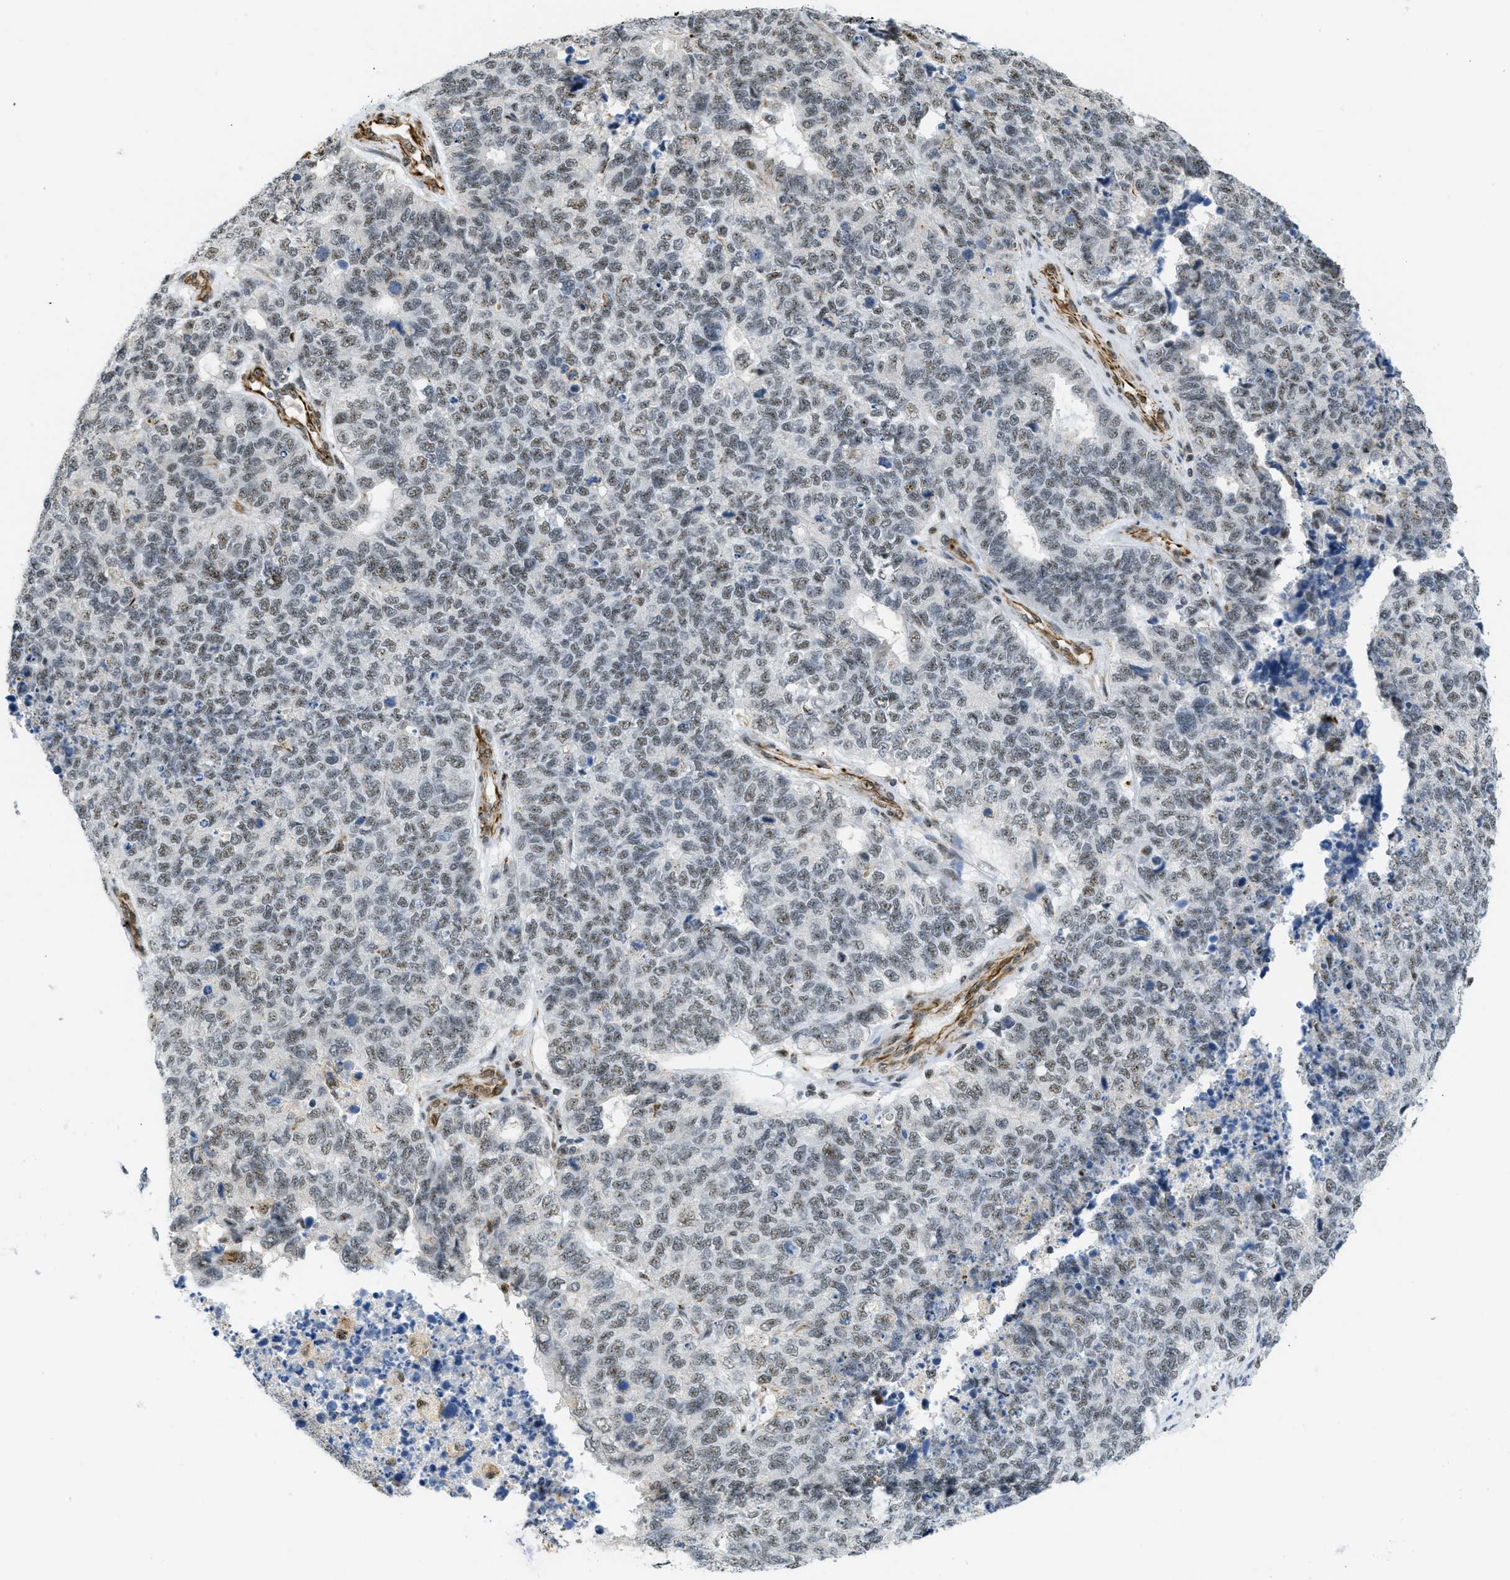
{"staining": {"intensity": "weak", "quantity": ">75%", "location": "nuclear"}, "tissue": "cervical cancer", "cell_type": "Tumor cells", "image_type": "cancer", "snomed": [{"axis": "morphology", "description": "Squamous cell carcinoma, NOS"}, {"axis": "topography", "description": "Cervix"}], "caption": "Cervical squamous cell carcinoma was stained to show a protein in brown. There is low levels of weak nuclear staining in approximately >75% of tumor cells.", "gene": "LRRC8B", "patient": {"sex": "female", "age": 63}}